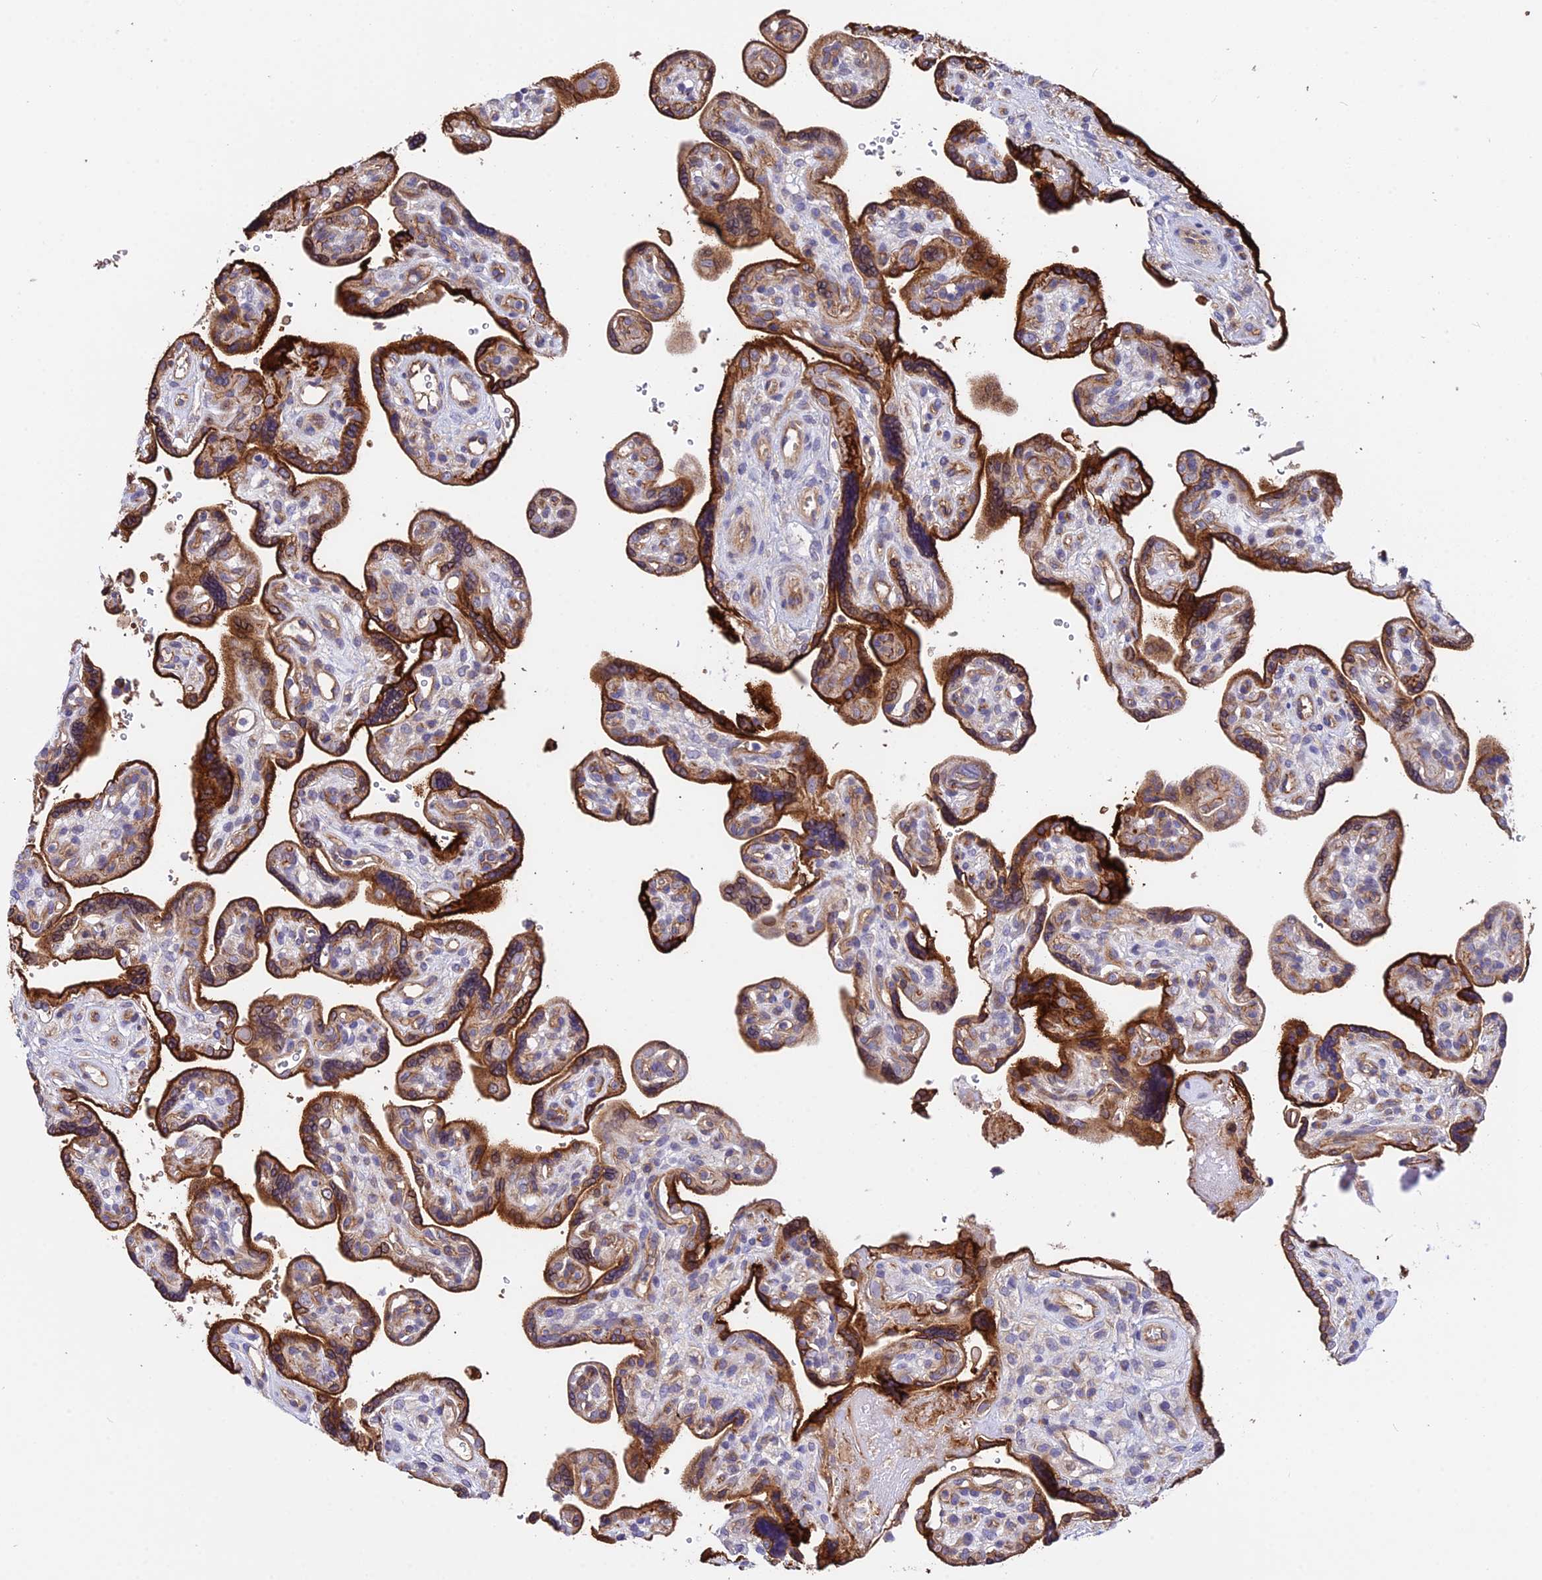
{"staining": {"intensity": "strong", "quantity": ">75%", "location": "cytoplasmic/membranous"}, "tissue": "placenta", "cell_type": "Trophoblastic cells", "image_type": "normal", "snomed": [{"axis": "morphology", "description": "Normal tissue, NOS"}, {"axis": "topography", "description": "Placenta"}], "caption": "Immunohistochemistry of normal placenta demonstrates high levels of strong cytoplasmic/membranous expression in about >75% of trophoblastic cells.", "gene": "TRIM43B", "patient": {"sex": "female", "age": 39}}